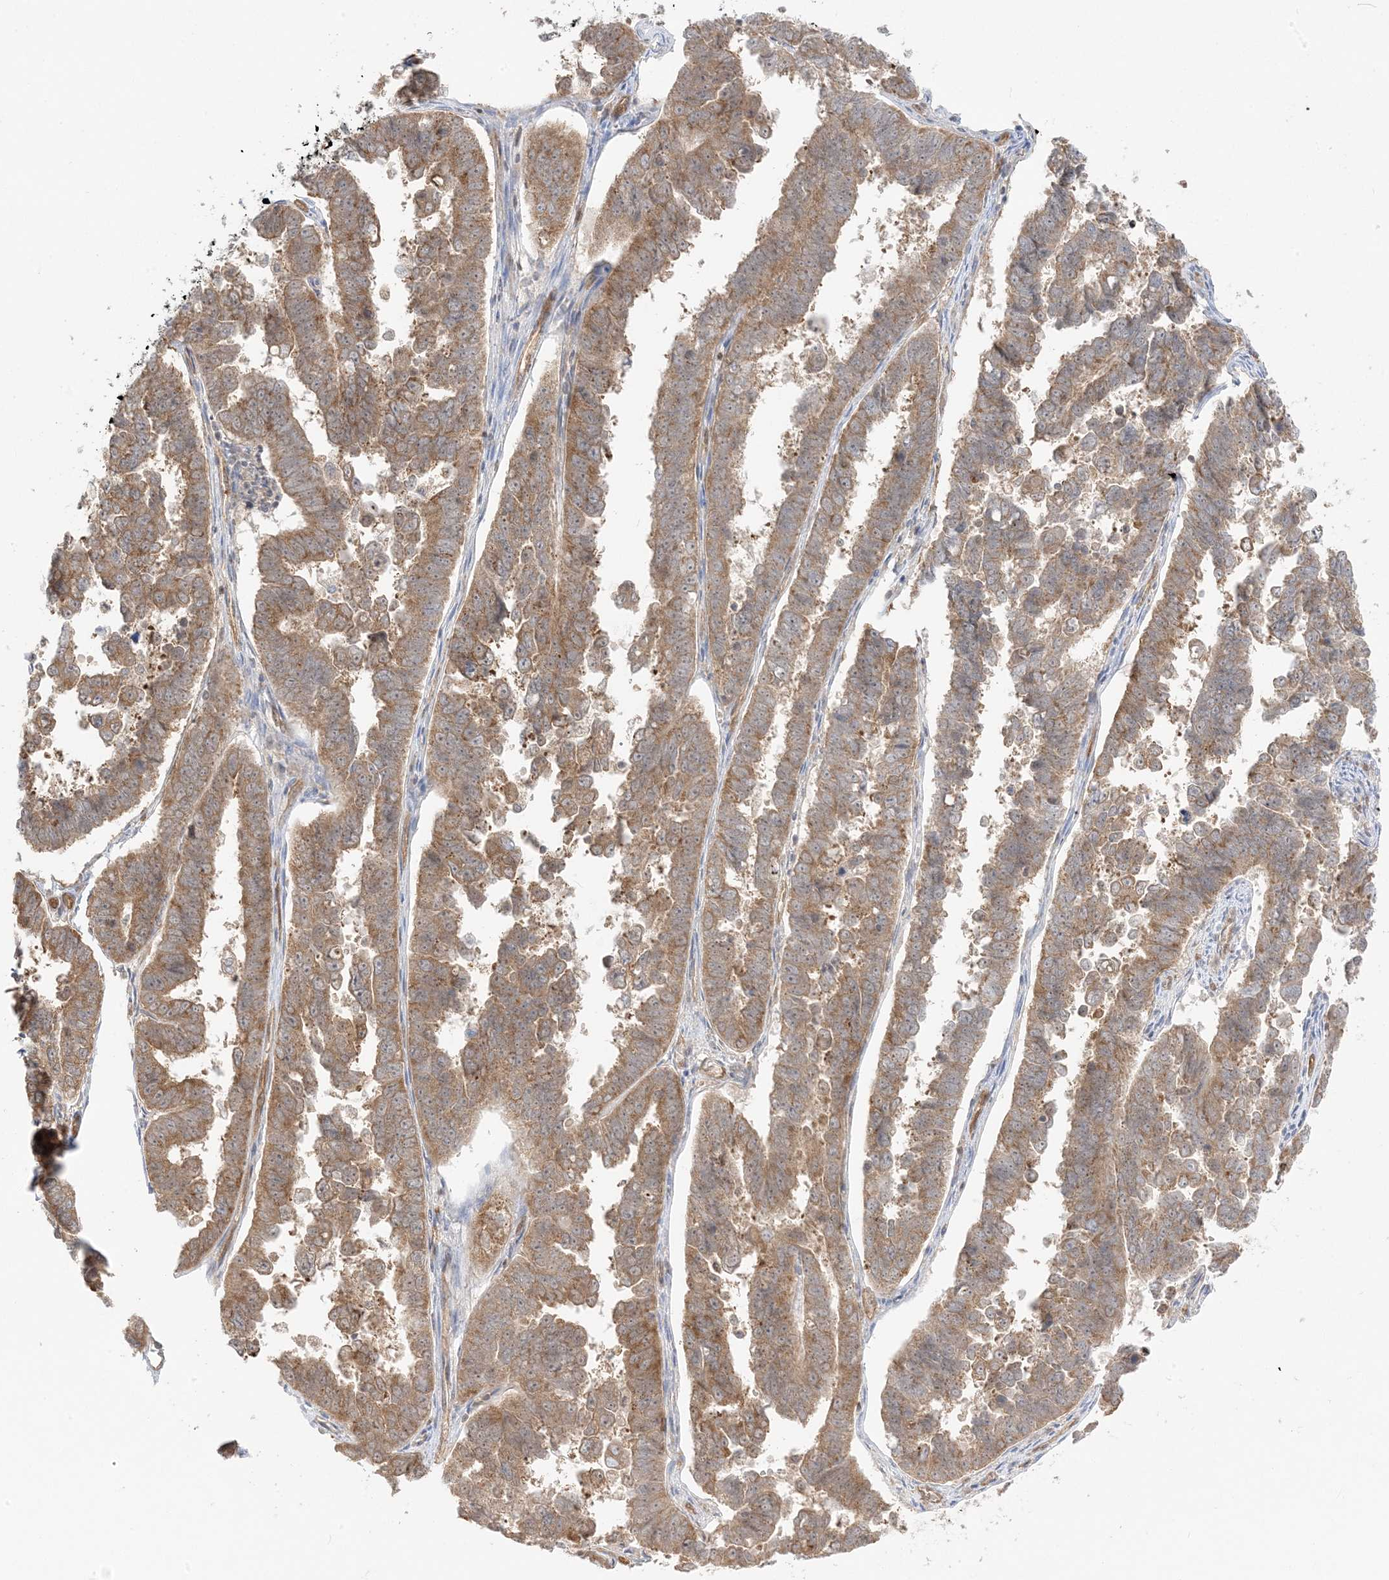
{"staining": {"intensity": "moderate", "quantity": ">75%", "location": "cytoplasmic/membranous"}, "tissue": "endometrial cancer", "cell_type": "Tumor cells", "image_type": "cancer", "snomed": [{"axis": "morphology", "description": "Adenocarcinoma, NOS"}, {"axis": "topography", "description": "Endometrium"}], "caption": "This is a micrograph of immunohistochemistry (IHC) staining of endometrial cancer (adenocarcinoma), which shows moderate expression in the cytoplasmic/membranous of tumor cells.", "gene": "UBAP2L", "patient": {"sex": "female", "age": 75}}